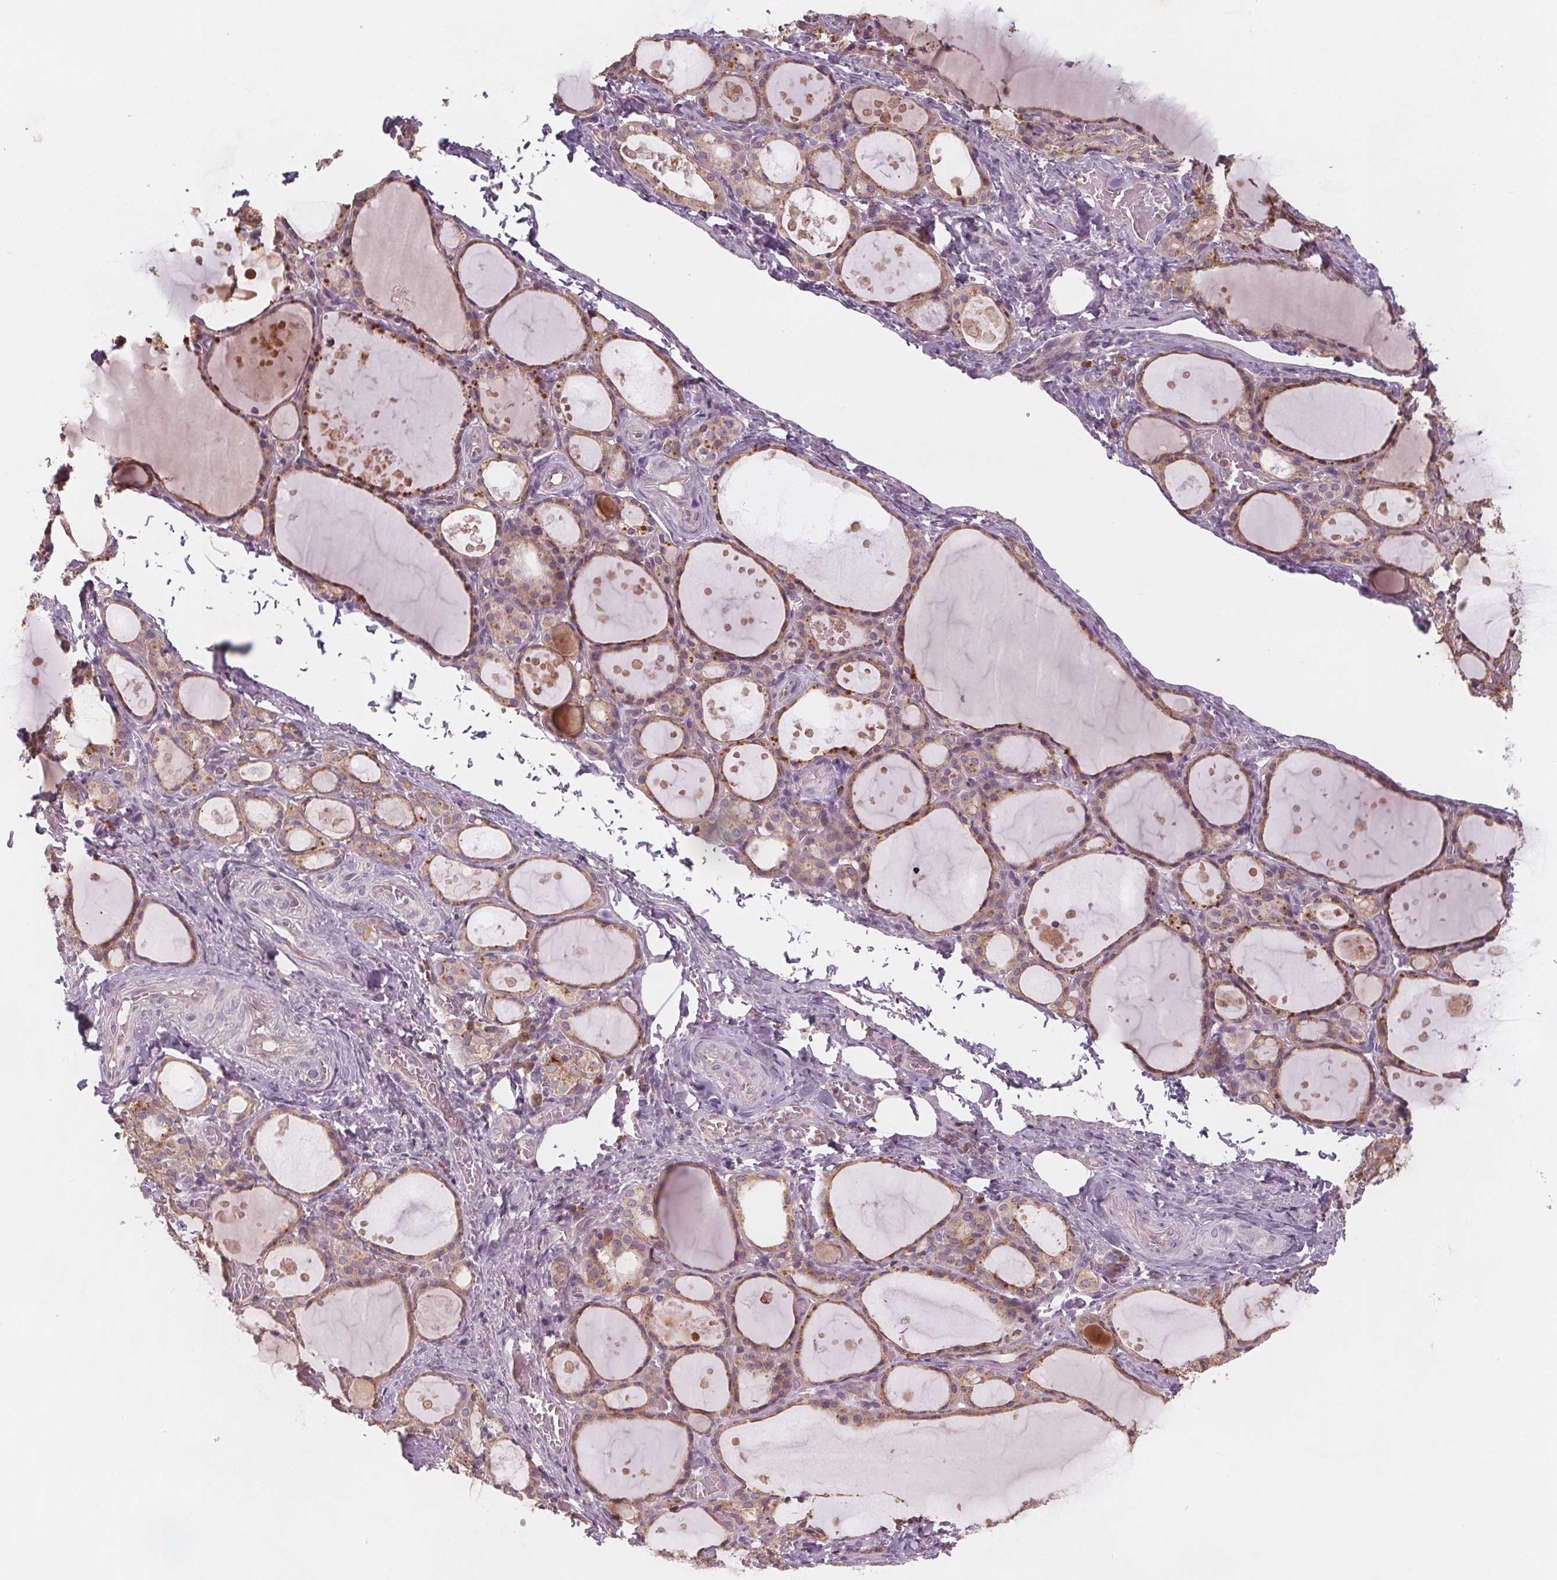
{"staining": {"intensity": "weak", "quantity": ">75%", "location": "cytoplasmic/membranous"}, "tissue": "thyroid gland", "cell_type": "Glandular cells", "image_type": "normal", "snomed": [{"axis": "morphology", "description": "Normal tissue, NOS"}, {"axis": "topography", "description": "Thyroid gland"}], "caption": "An image showing weak cytoplasmic/membranous staining in about >75% of glandular cells in normal thyroid gland, as visualized by brown immunohistochemical staining.", "gene": "TMEM80", "patient": {"sex": "male", "age": 68}}